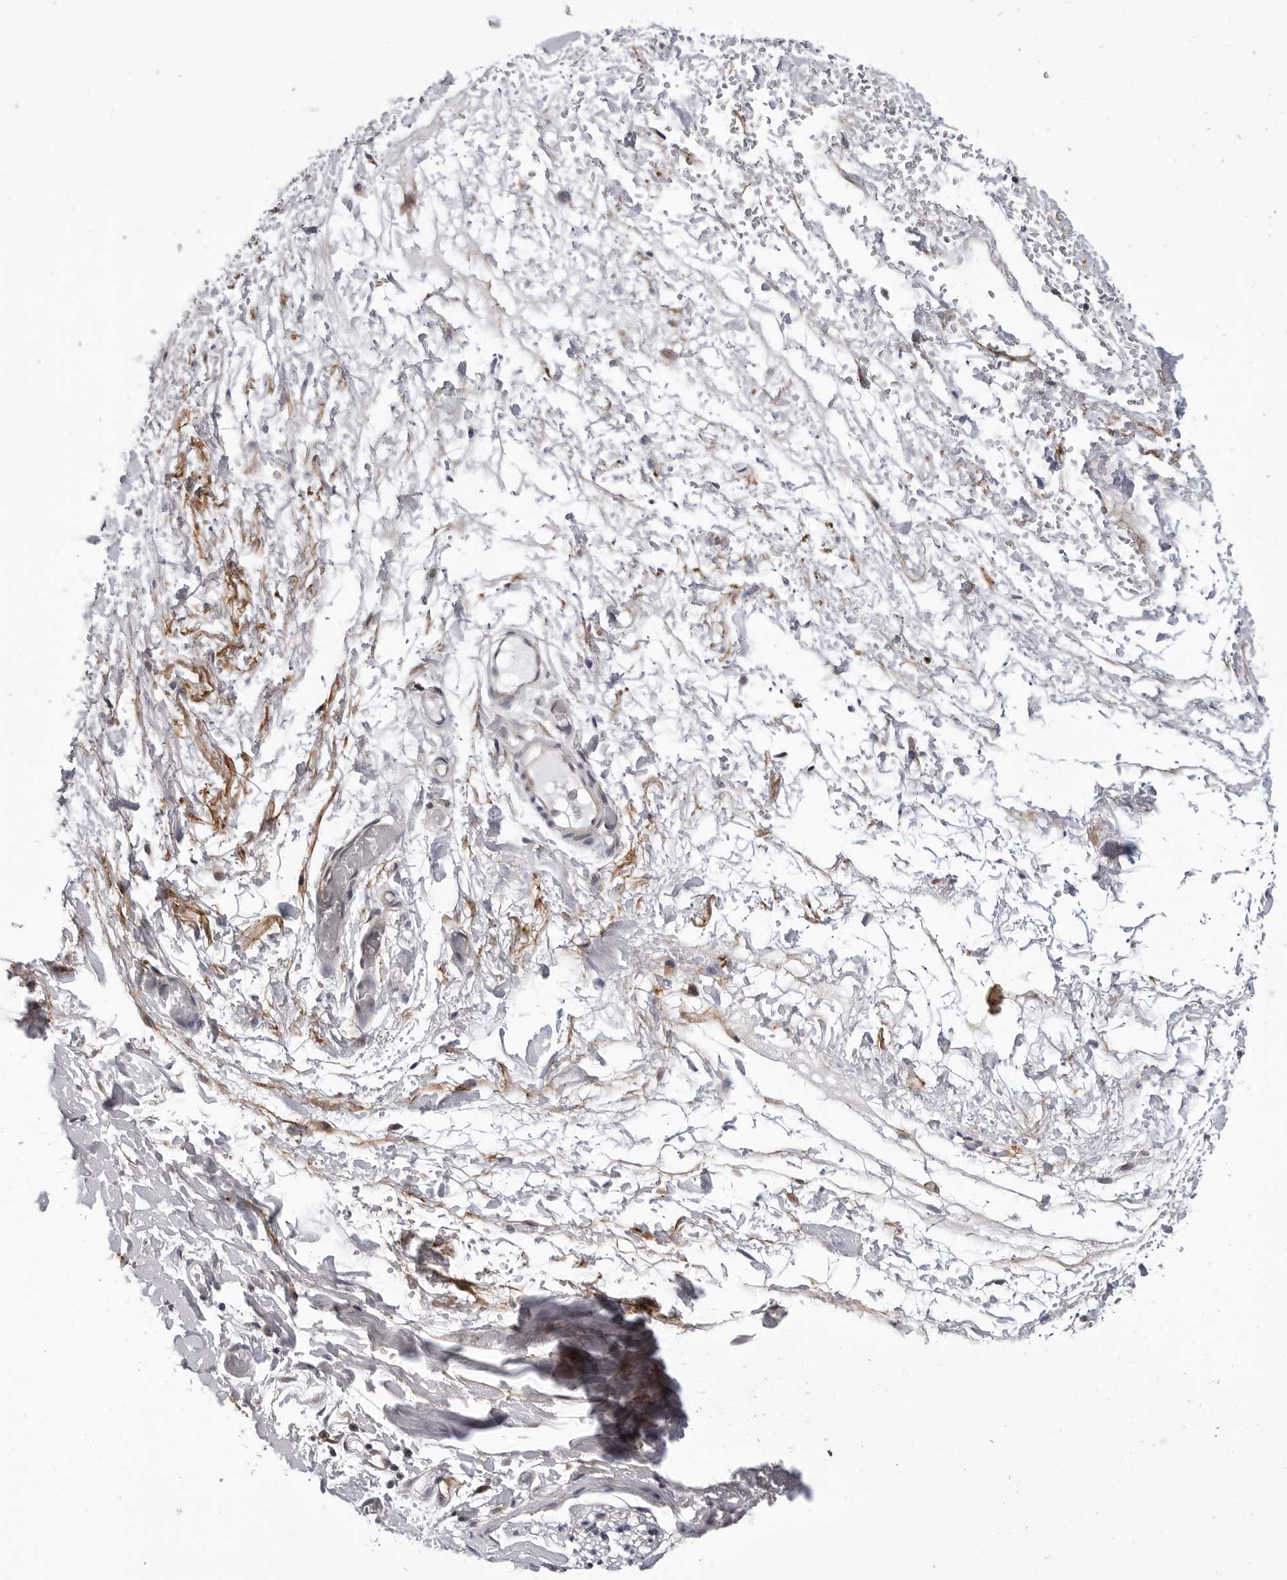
{"staining": {"intensity": "negative", "quantity": "none", "location": "none"}, "tissue": "adipose tissue", "cell_type": "Adipocytes", "image_type": "normal", "snomed": [{"axis": "morphology", "description": "Normal tissue, NOS"}, {"axis": "morphology", "description": "Adenocarcinoma, NOS"}, {"axis": "topography", "description": "Esophagus"}], "caption": "Immunohistochemistry of unremarkable human adipose tissue reveals no expression in adipocytes.", "gene": "KIAA1614", "patient": {"sex": "male", "age": 62}}